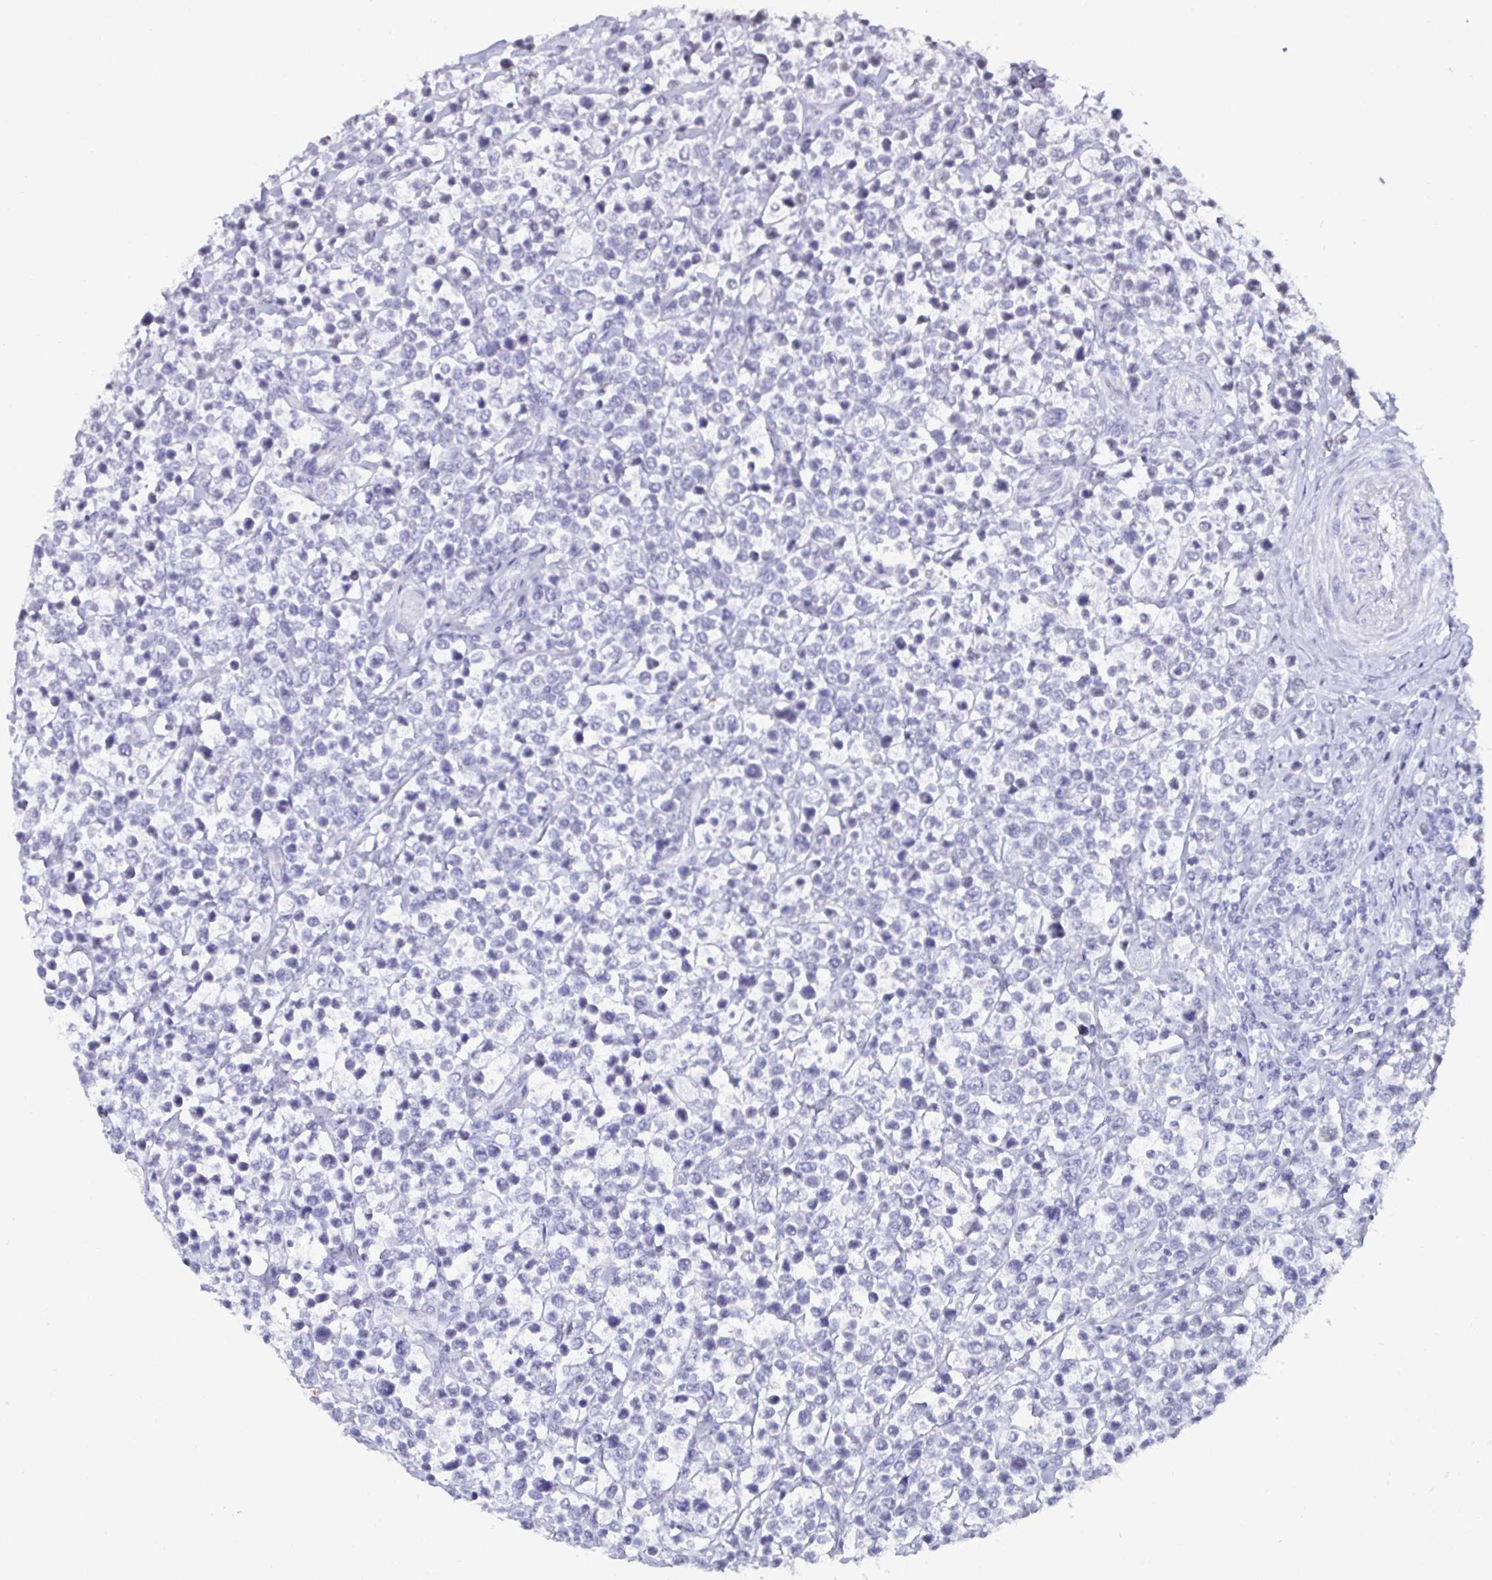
{"staining": {"intensity": "weak", "quantity": "<25%", "location": "nuclear"}, "tissue": "lymphoma", "cell_type": "Tumor cells", "image_type": "cancer", "snomed": [{"axis": "morphology", "description": "Malignant lymphoma, non-Hodgkin's type, High grade"}, {"axis": "topography", "description": "Soft tissue"}], "caption": "DAB (3,3'-diaminobenzidine) immunohistochemical staining of human malignant lymphoma, non-Hodgkin's type (high-grade) displays no significant positivity in tumor cells.", "gene": "DDX39B", "patient": {"sex": "female", "age": 56}}